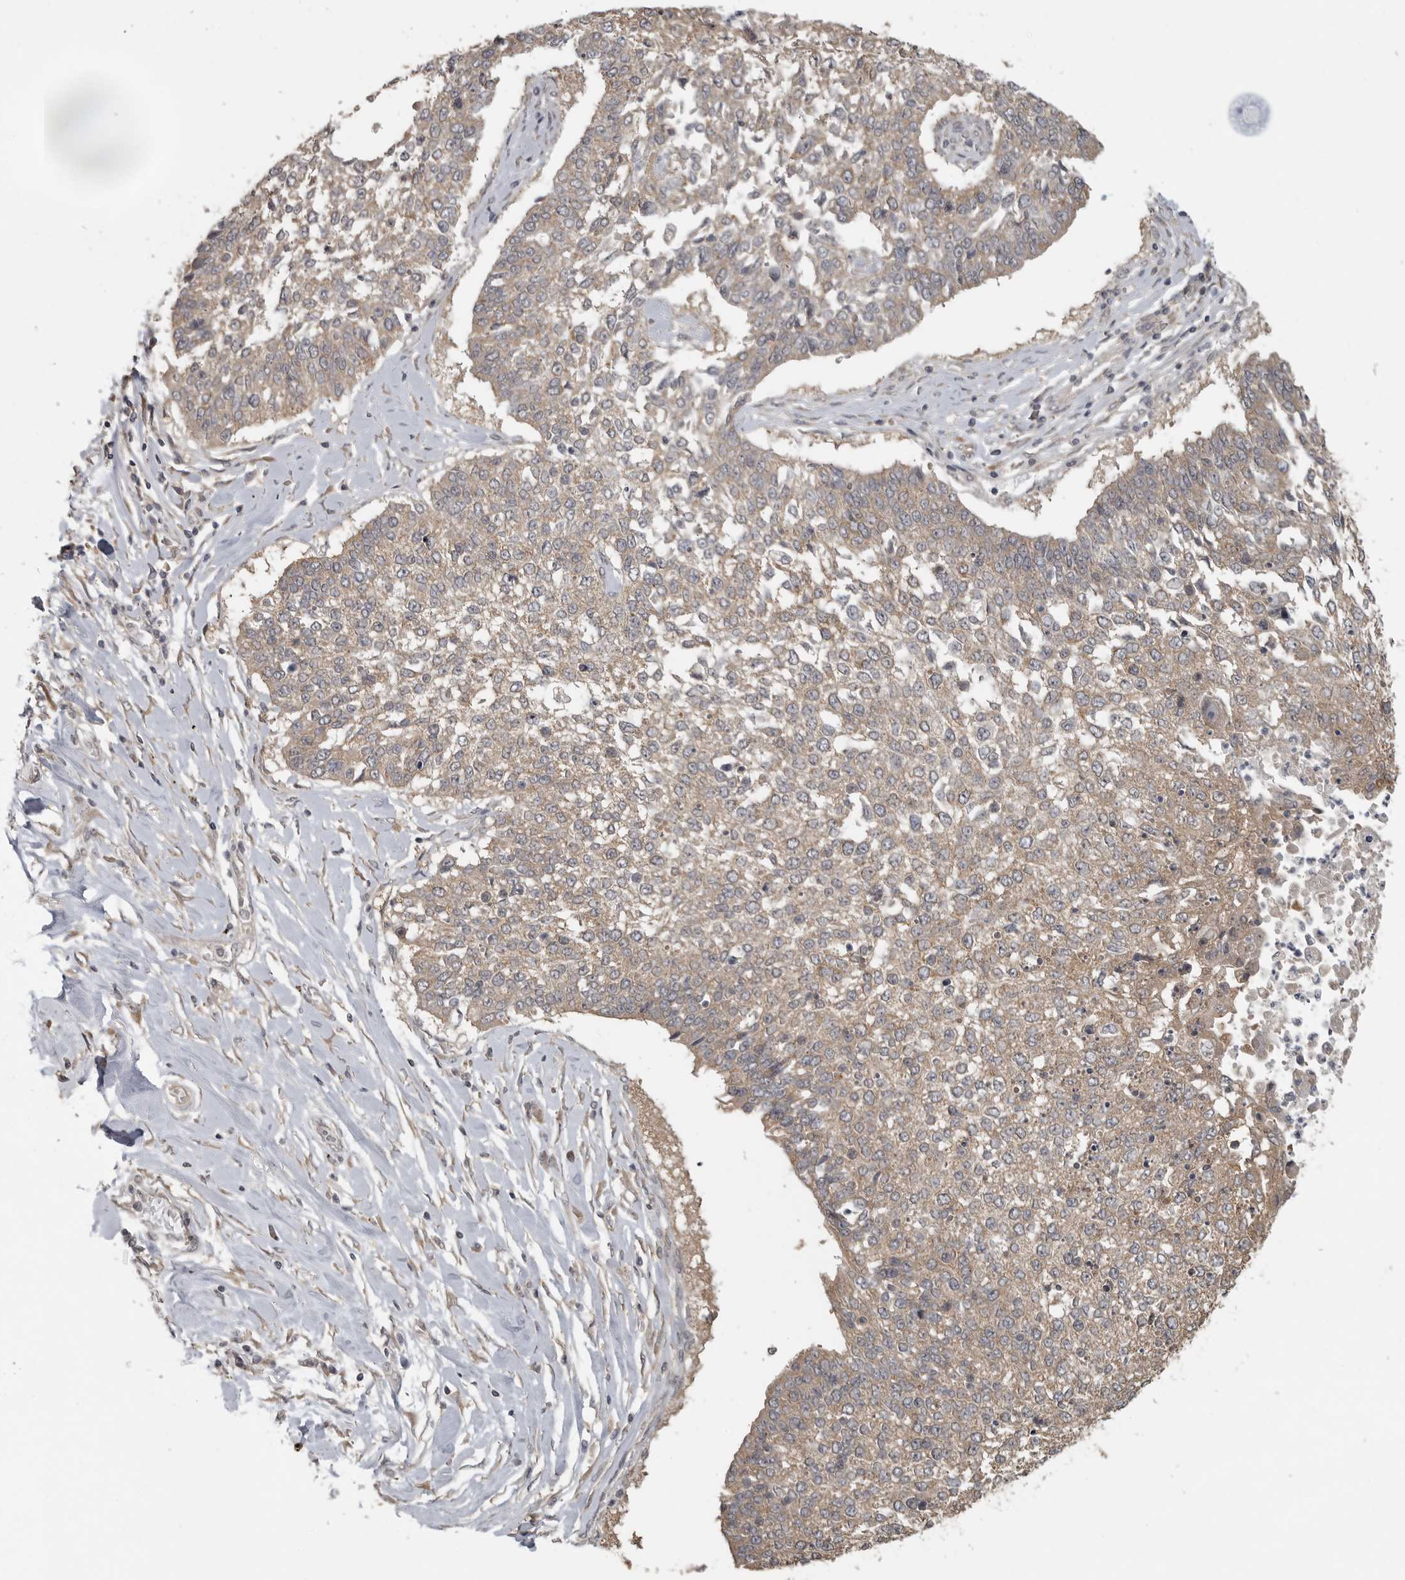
{"staining": {"intensity": "weak", "quantity": ">75%", "location": "cytoplasmic/membranous"}, "tissue": "lung cancer", "cell_type": "Tumor cells", "image_type": "cancer", "snomed": [{"axis": "morphology", "description": "Normal tissue, NOS"}, {"axis": "morphology", "description": "Squamous cell carcinoma, NOS"}, {"axis": "topography", "description": "Cartilage tissue"}, {"axis": "topography", "description": "Bronchus"}, {"axis": "topography", "description": "Lung"}, {"axis": "topography", "description": "Peripheral nerve tissue"}], "caption": "Brown immunohistochemical staining in lung cancer reveals weak cytoplasmic/membranous expression in about >75% of tumor cells.", "gene": "LLGL1", "patient": {"sex": "female", "age": 49}}